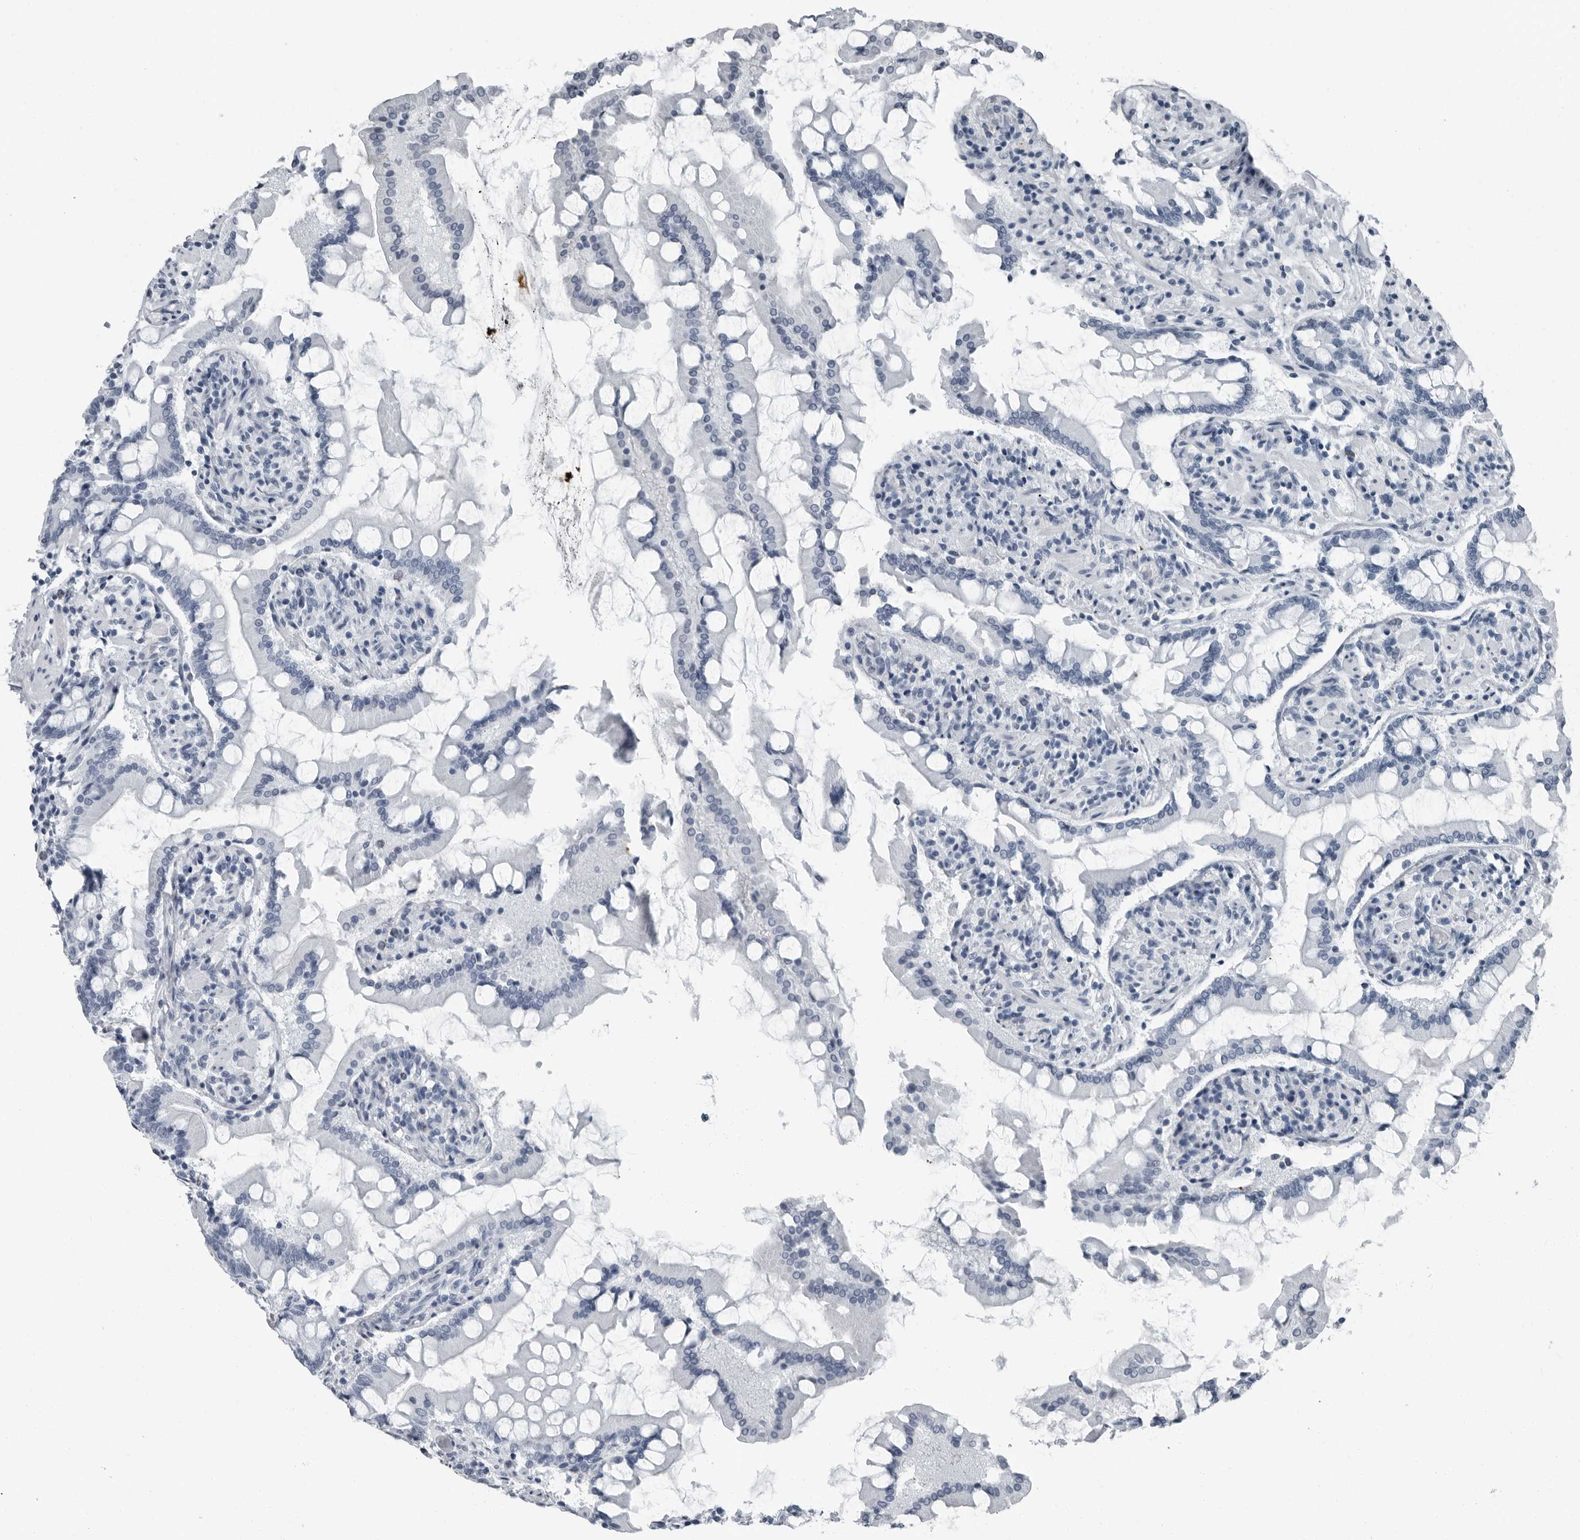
{"staining": {"intensity": "negative", "quantity": "none", "location": "none"}, "tissue": "small intestine", "cell_type": "Glandular cells", "image_type": "normal", "snomed": [{"axis": "morphology", "description": "Normal tissue, NOS"}, {"axis": "topography", "description": "Small intestine"}], "caption": "Glandular cells are negative for brown protein staining in normal small intestine.", "gene": "PRSS1", "patient": {"sex": "male", "age": 41}}